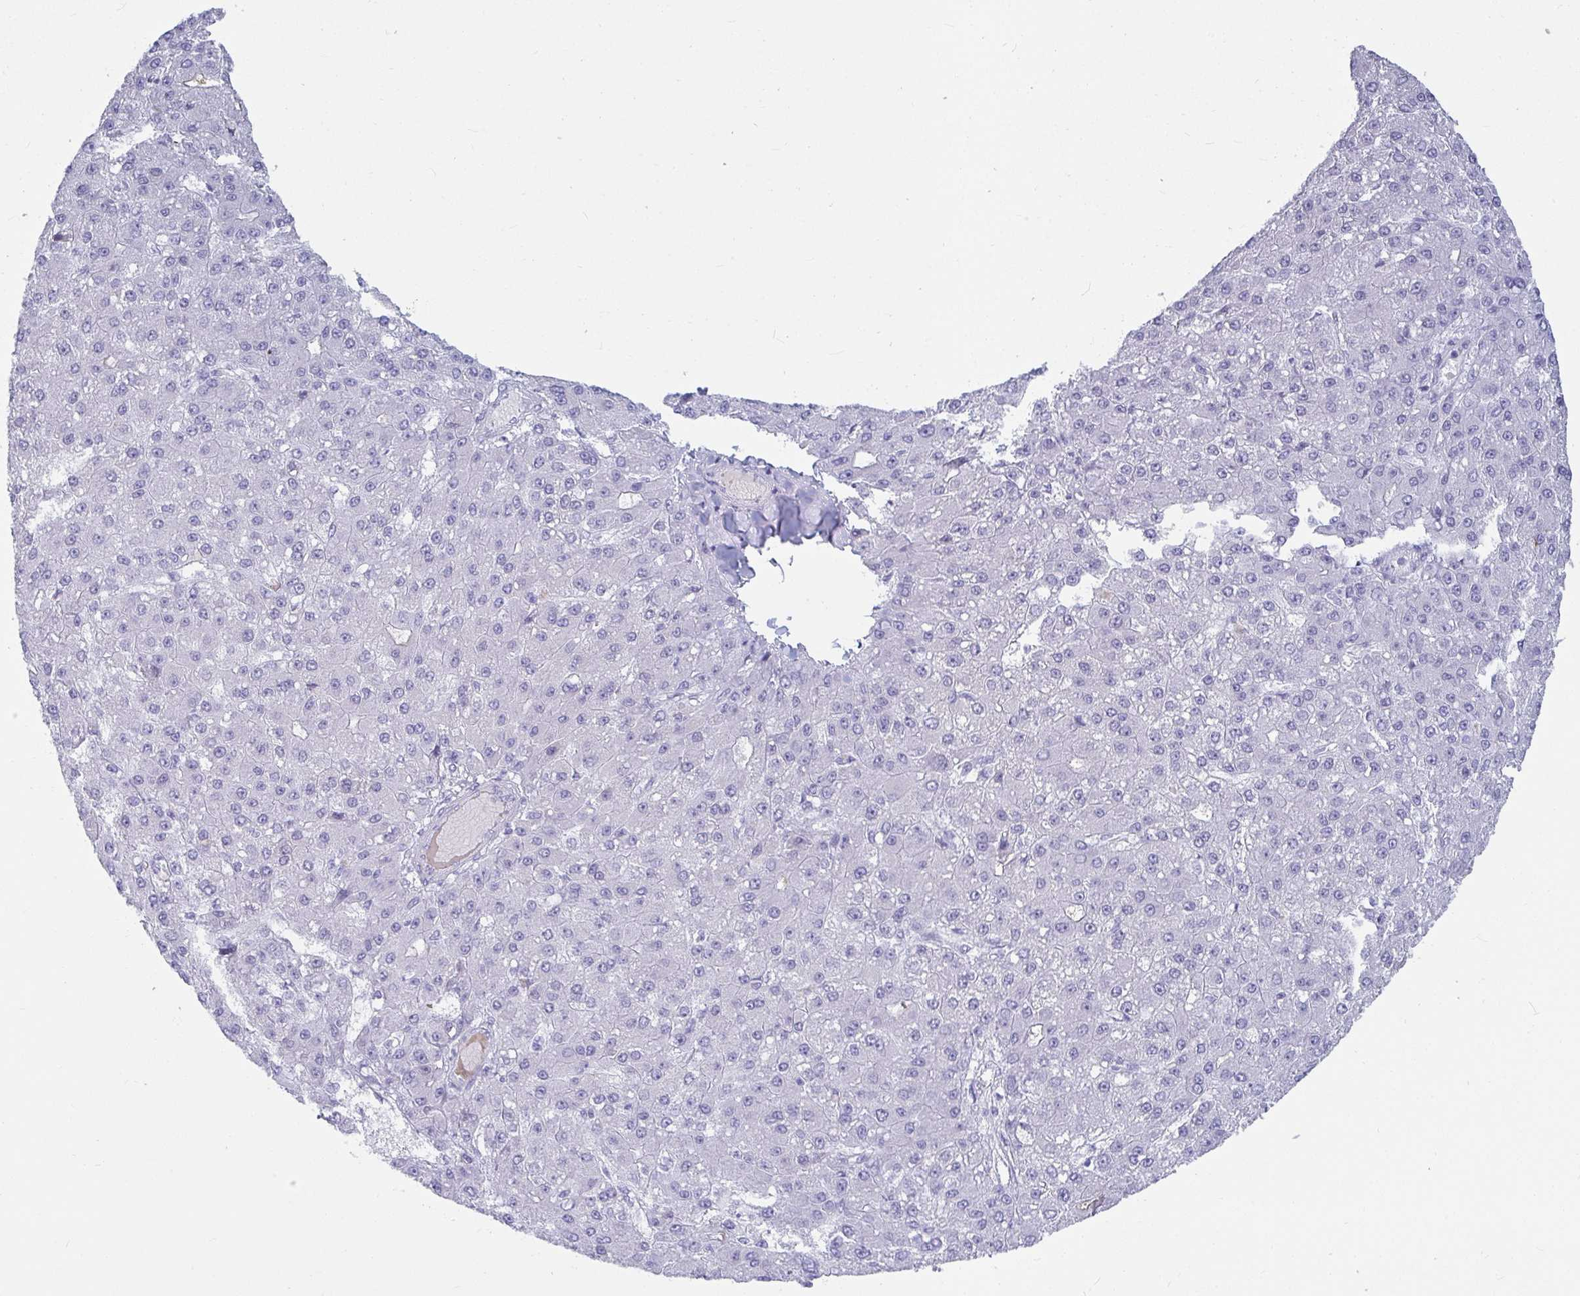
{"staining": {"intensity": "negative", "quantity": "none", "location": "none"}, "tissue": "liver cancer", "cell_type": "Tumor cells", "image_type": "cancer", "snomed": [{"axis": "morphology", "description": "Carcinoma, Hepatocellular, NOS"}, {"axis": "topography", "description": "Liver"}], "caption": "High magnification brightfield microscopy of hepatocellular carcinoma (liver) stained with DAB (3,3'-diaminobenzidine) (brown) and counterstained with hematoxylin (blue): tumor cells show no significant staining.", "gene": "NPY", "patient": {"sex": "male", "age": 67}}